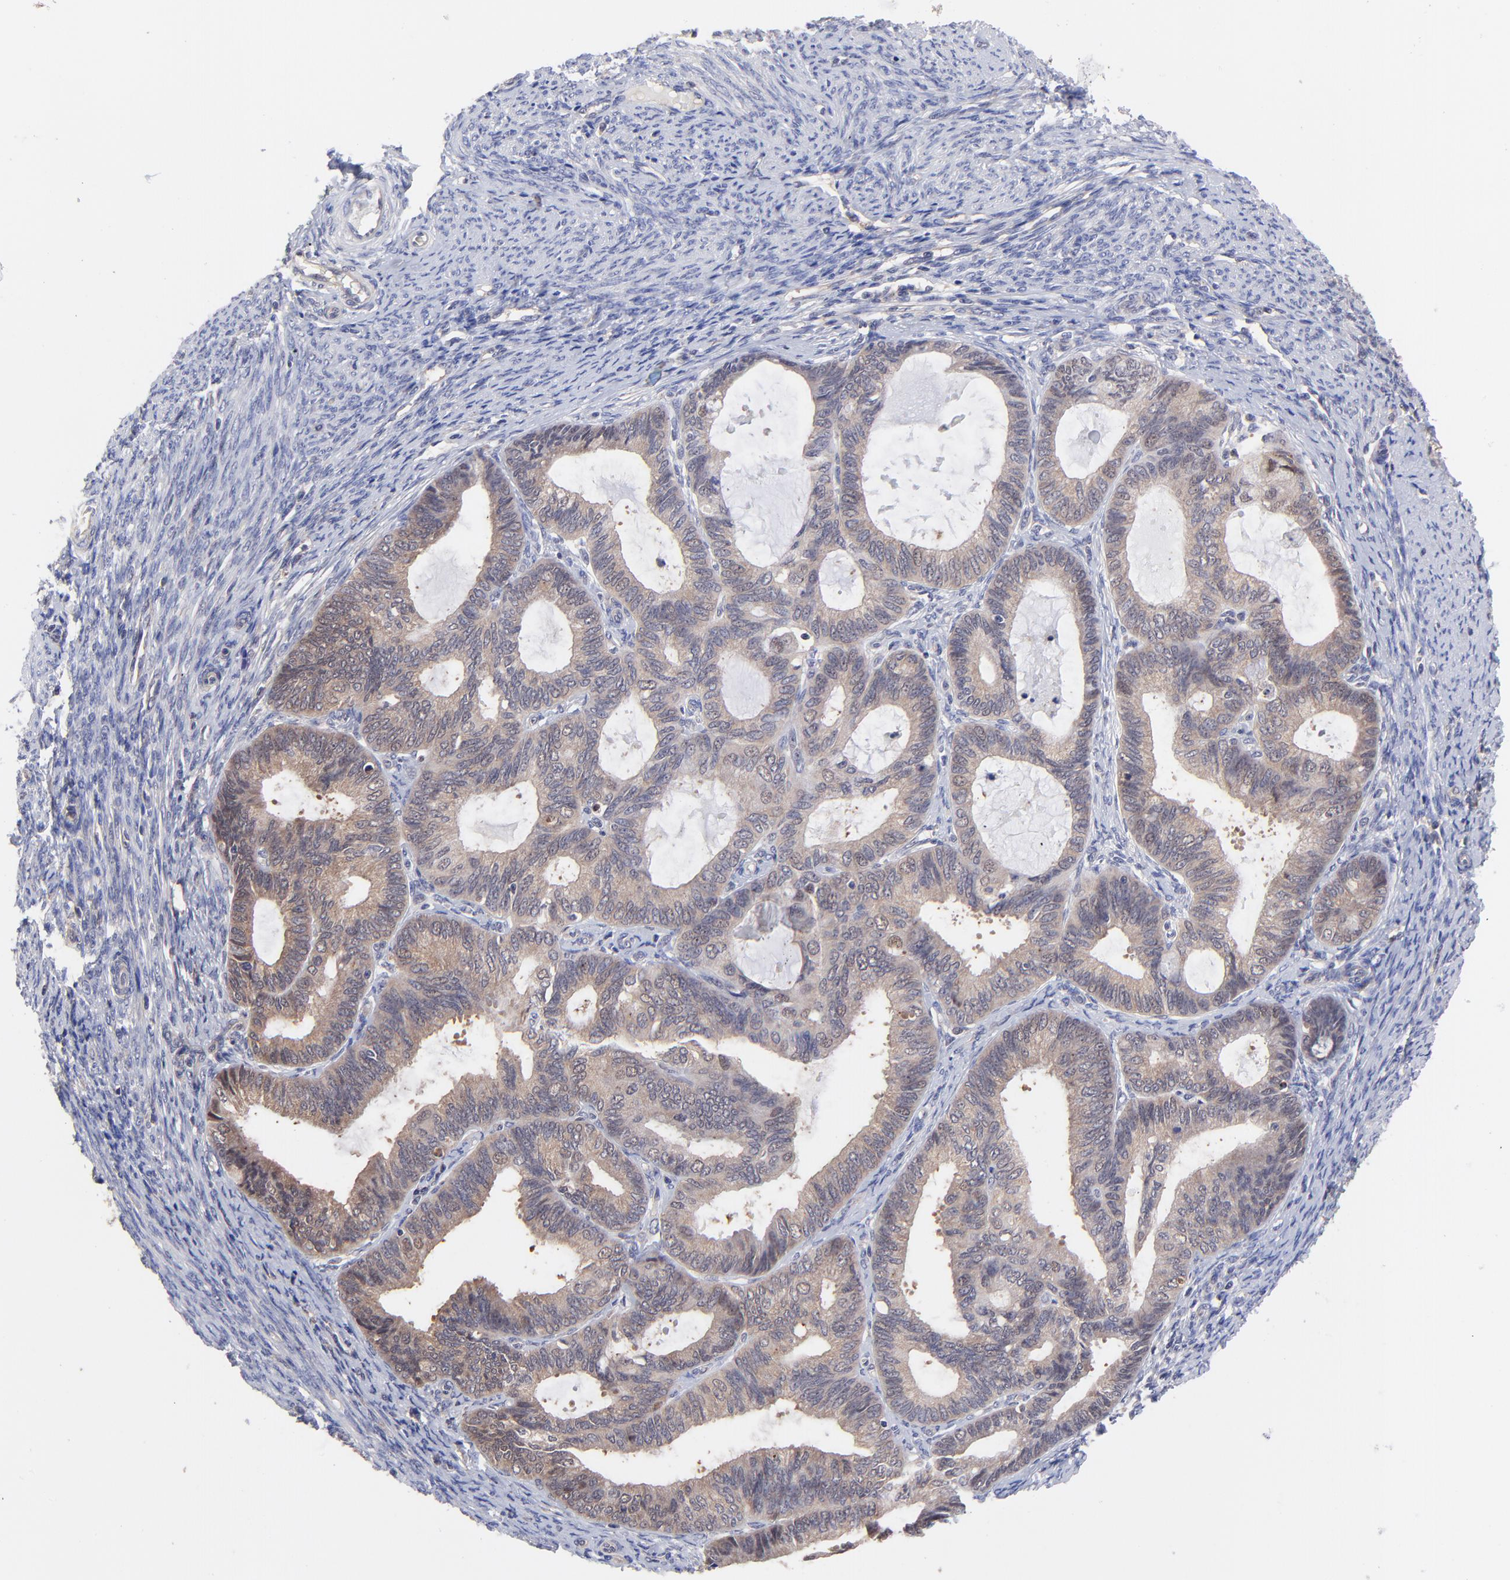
{"staining": {"intensity": "moderate", "quantity": ">75%", "location": "cytoplasmic/membranous"}, "tissue": "endometrial cancer", "cell_type": "Tumor cells", "image_type": "cancer", "snomed": [{"axis": "morphology", "description": "Adenocarcinoma, NOS"}, {"axis": "topography", "description": "Endometrium"}], "caption": "A photomicrograph showing moderate cytoplasmic/membranous expression in about >75% of tumor cells in endometrial cancer (adenocarcinoma), as visualized by brown immunohistochemical staining.", "gene": "PSMA6", "patient": {"sex": "female", "age": 63}}